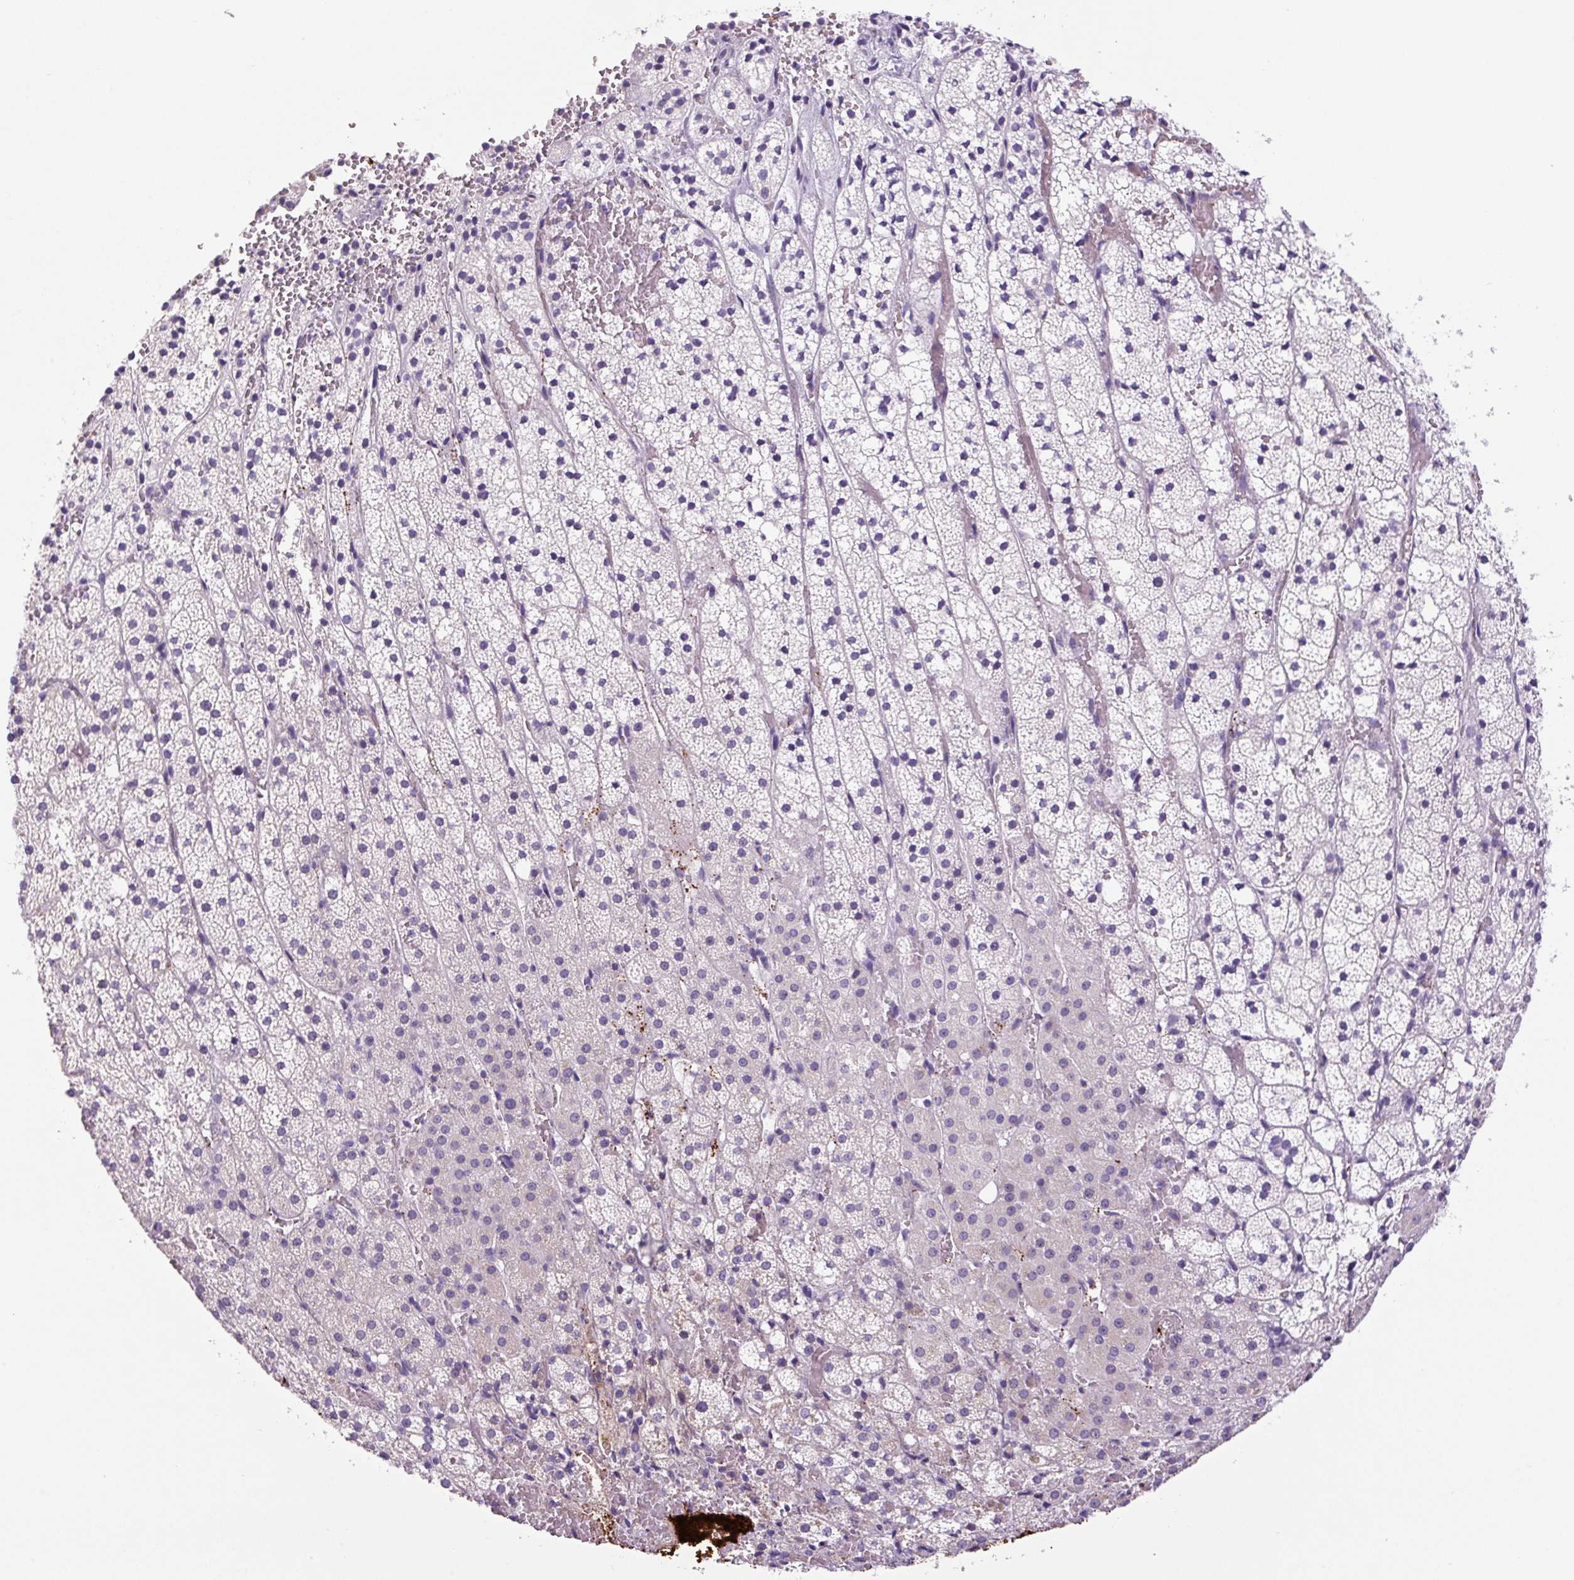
{"staining": {"intensity": "negative", "quantity": "none", "location": "none"}, "tissue": "adrenal gland", "cell_type": "Glandular cells", "image_type": "normal", "snomed": [{"axis": "morphology", "description": "Normal tissue, NOS"}, {"axis": "topography", "description": "Adrenal gland"}], "caption": "Immunohistochemical staining of normal human adrenal gland shows no significant expression in glandular cells. (DAB (3,3'-diaminobenzidine) immunohistochemistry visualized using brightfield microscopy, high magnification).", "gene": "CHGA", "patient": {"sex": "male", "age": 53}}